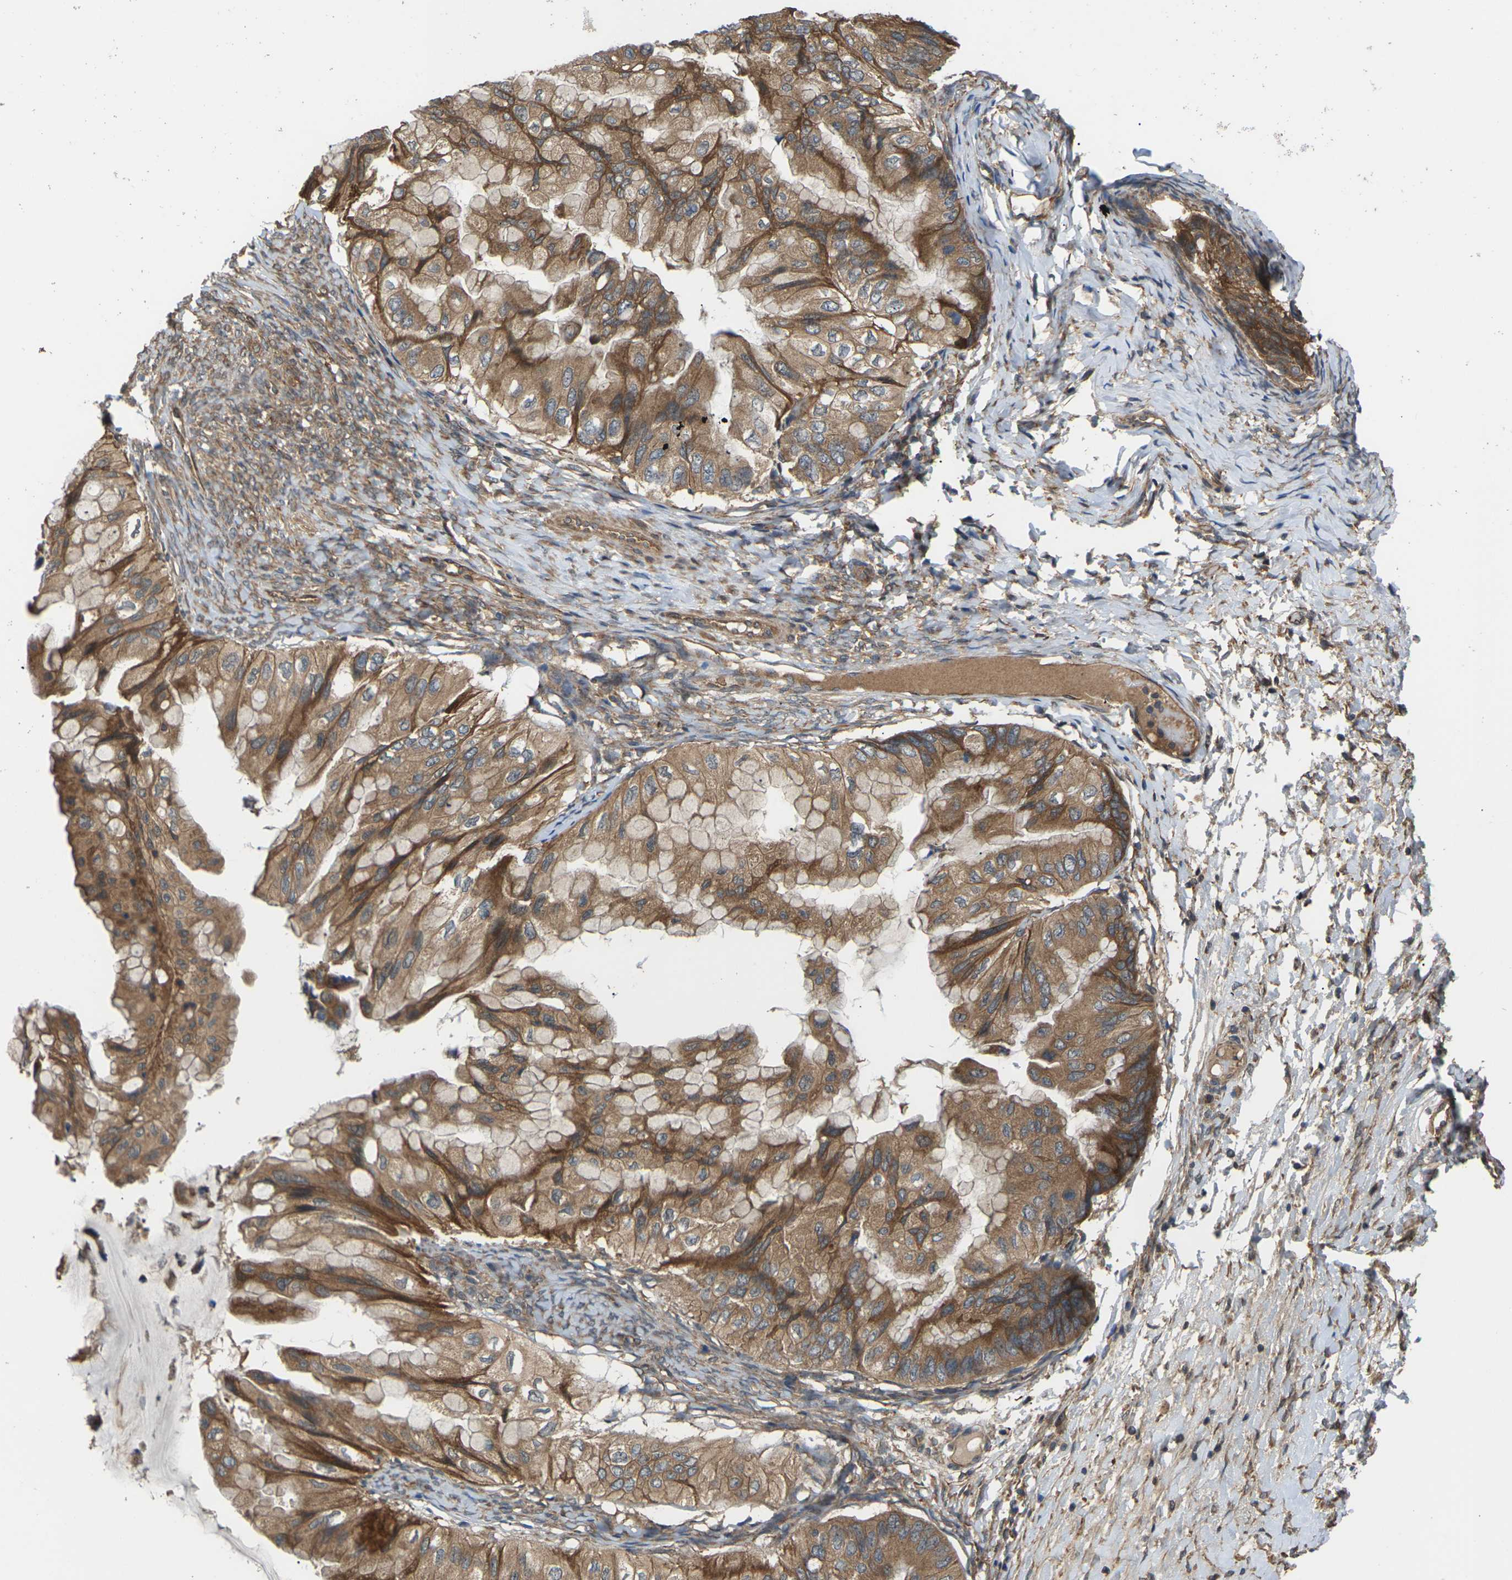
{"staining": {"intensity": "moderate", "quantity": ">75%", "location": "cytoplasmic/membranous"}, "tissue": "ovarian cancer", "cell_type": "Tumor cells", "image_type": "cancer", "snomed": [{"axis": "morphology", "description": "Cystadenocarcinoma, mucinous, NOS"}, {"axis": "topography", "description": "Ovary"}], "caption": "Immunohistochemistry staining of ovarian cancer, which displays medium levels of moderate cytoplasmic/membranous expression in about >75% of tumor cells indicating moderate cytoplasmic/membranous protein expression. The staining was performed using DAB (3,3'-diaminobenzidine) (brown) for protein detection and nuclei were counterstained in hematoxylin (blue).", "gene": "NRAS", "patient": {"sex": "female", "age": 61}}